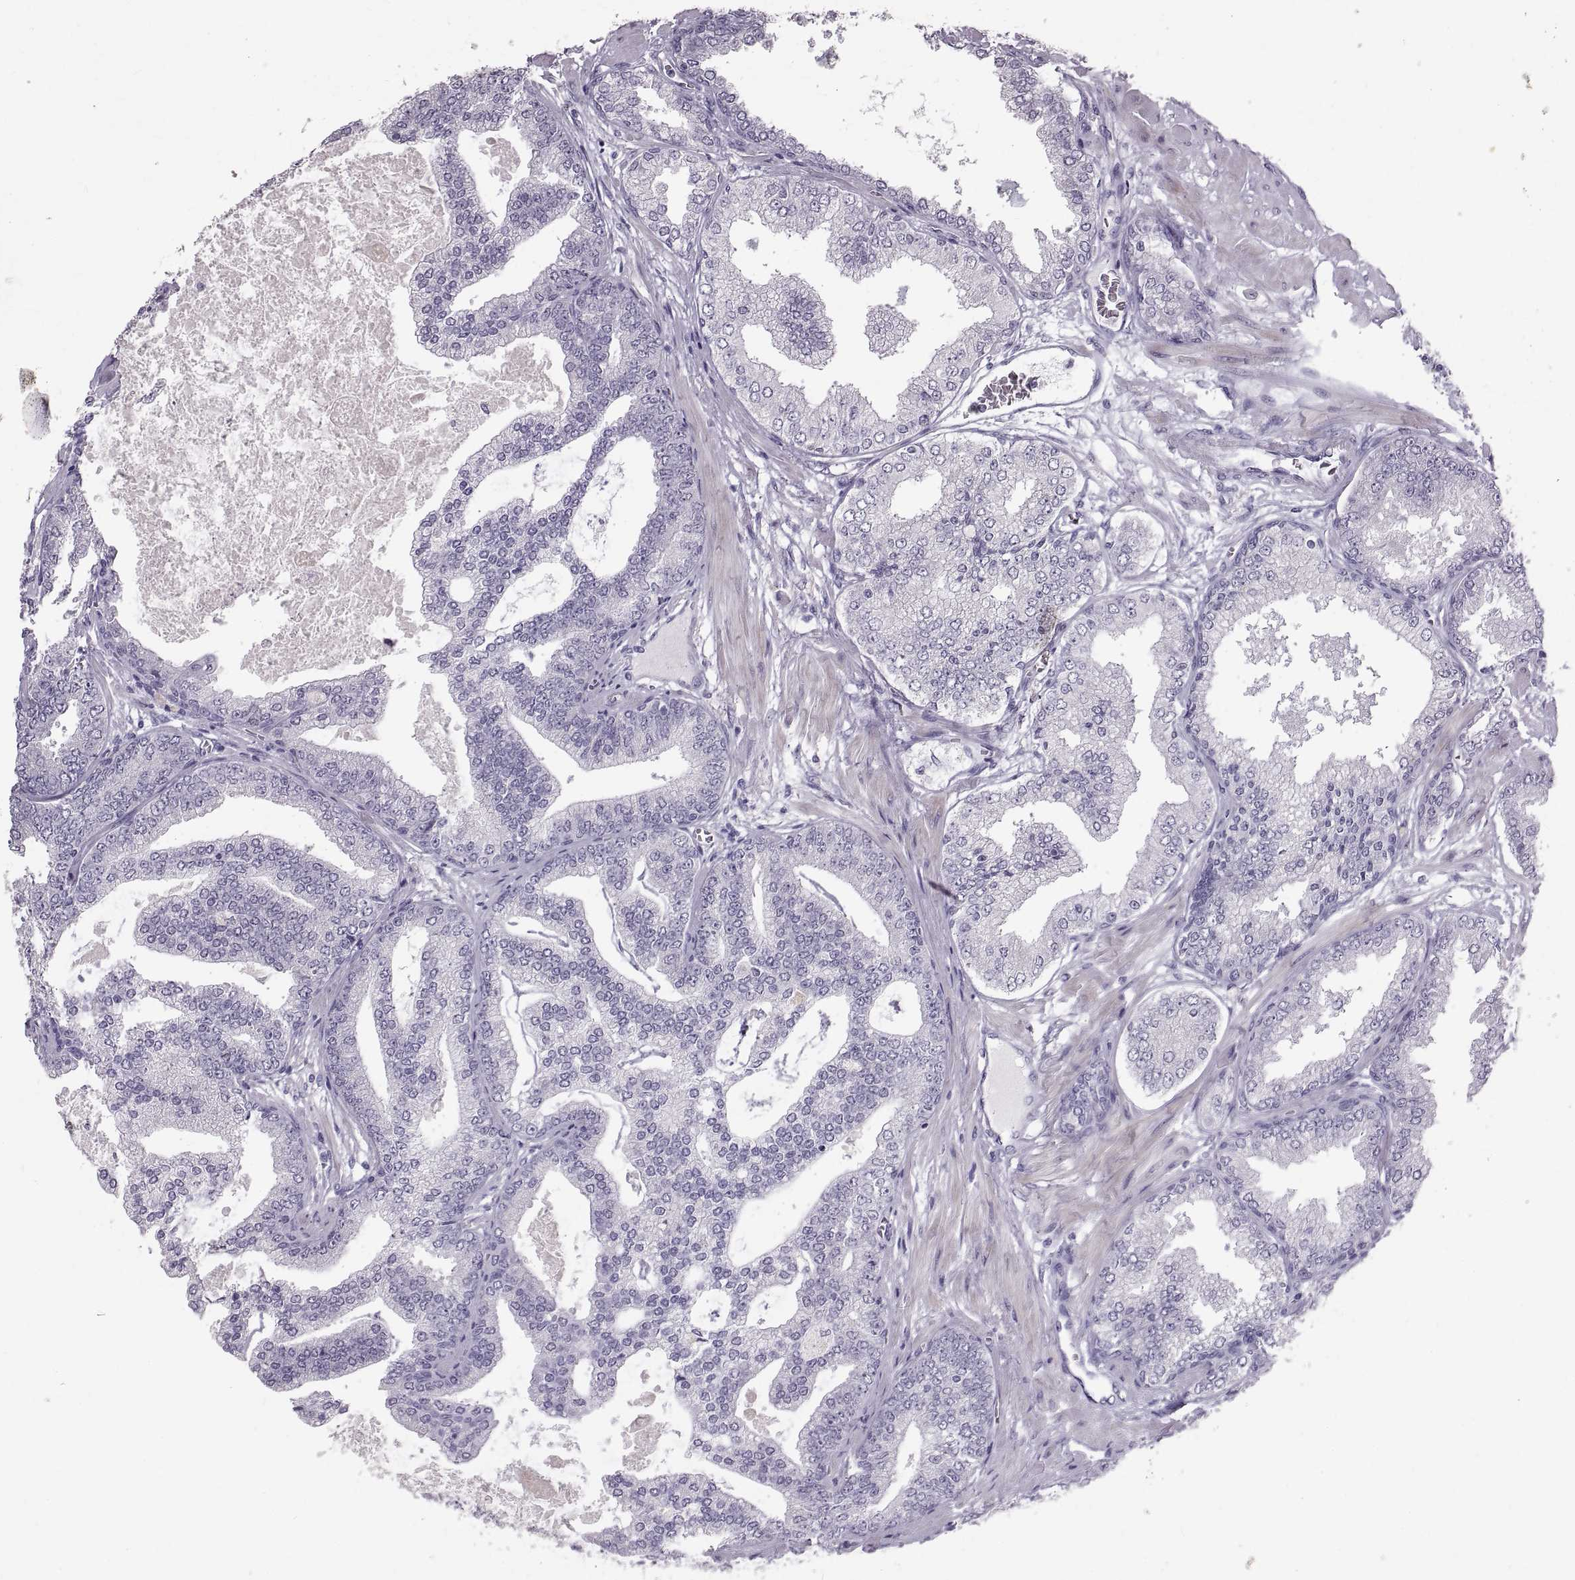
{"staining": {"intensity": "negative", "quantity": "none", "location": "none"}, "tissue": "prostate cancer", "cell_type": "Tumor cells", "image_type": "cancer", "snomed": [{"axis": "morphology", "description": "Adenocarcinoma, NOS"}, {"axis": "topography", "description": "Prostate"}], "caption": "Immunohistochemistry (IHC) micrograph of human prostate cancer (adenocarcinoma) stained for a protein (brown), which demonstrates no expression in tumor cells.", "gene": "SPACDR", "patient": {"sex": "male", "age": 64}}